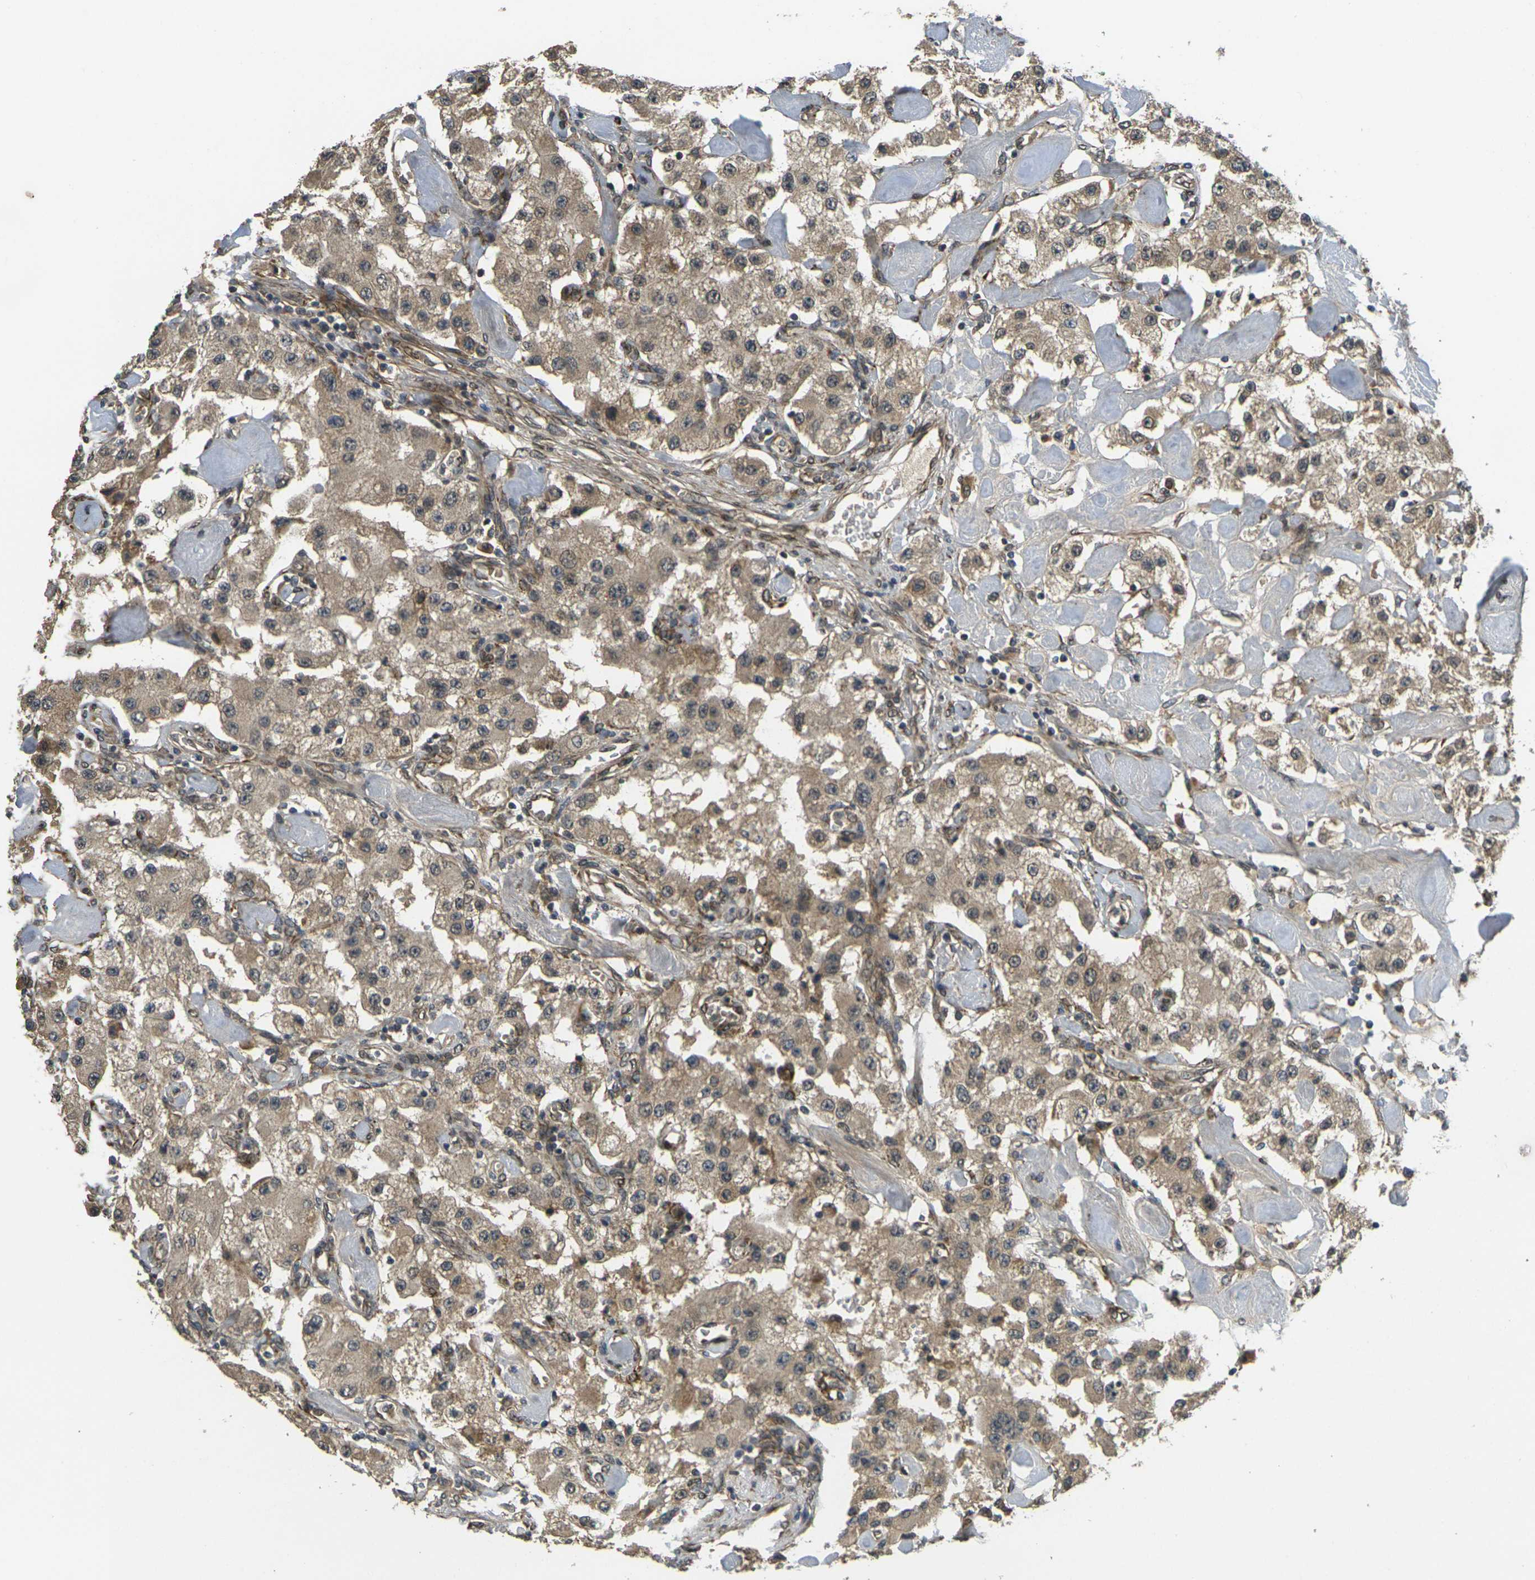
{"staining": {"intensity": "weak", "quantity": ">75%", "location": "cytoplasmic/membranous"}, "tissue": "carcinoid", "cell_type": "Tumor cells", "image_type": "cancer", "snomed": [{"axis": "morphology", "description": "Carcinoid, malignant, NOS"}, {"axis": "topography", "description": "Pancreas"}], "caption": "Immunohistochemistry photomicrograph of human carcinoid stained for a protein (brown), which demonstrates low levels of weak cytoplasmic/membranous positivity in about >75% of tumor cells.", "gene": "FUT11", "patient": {"sex": "male", "age": 41}}